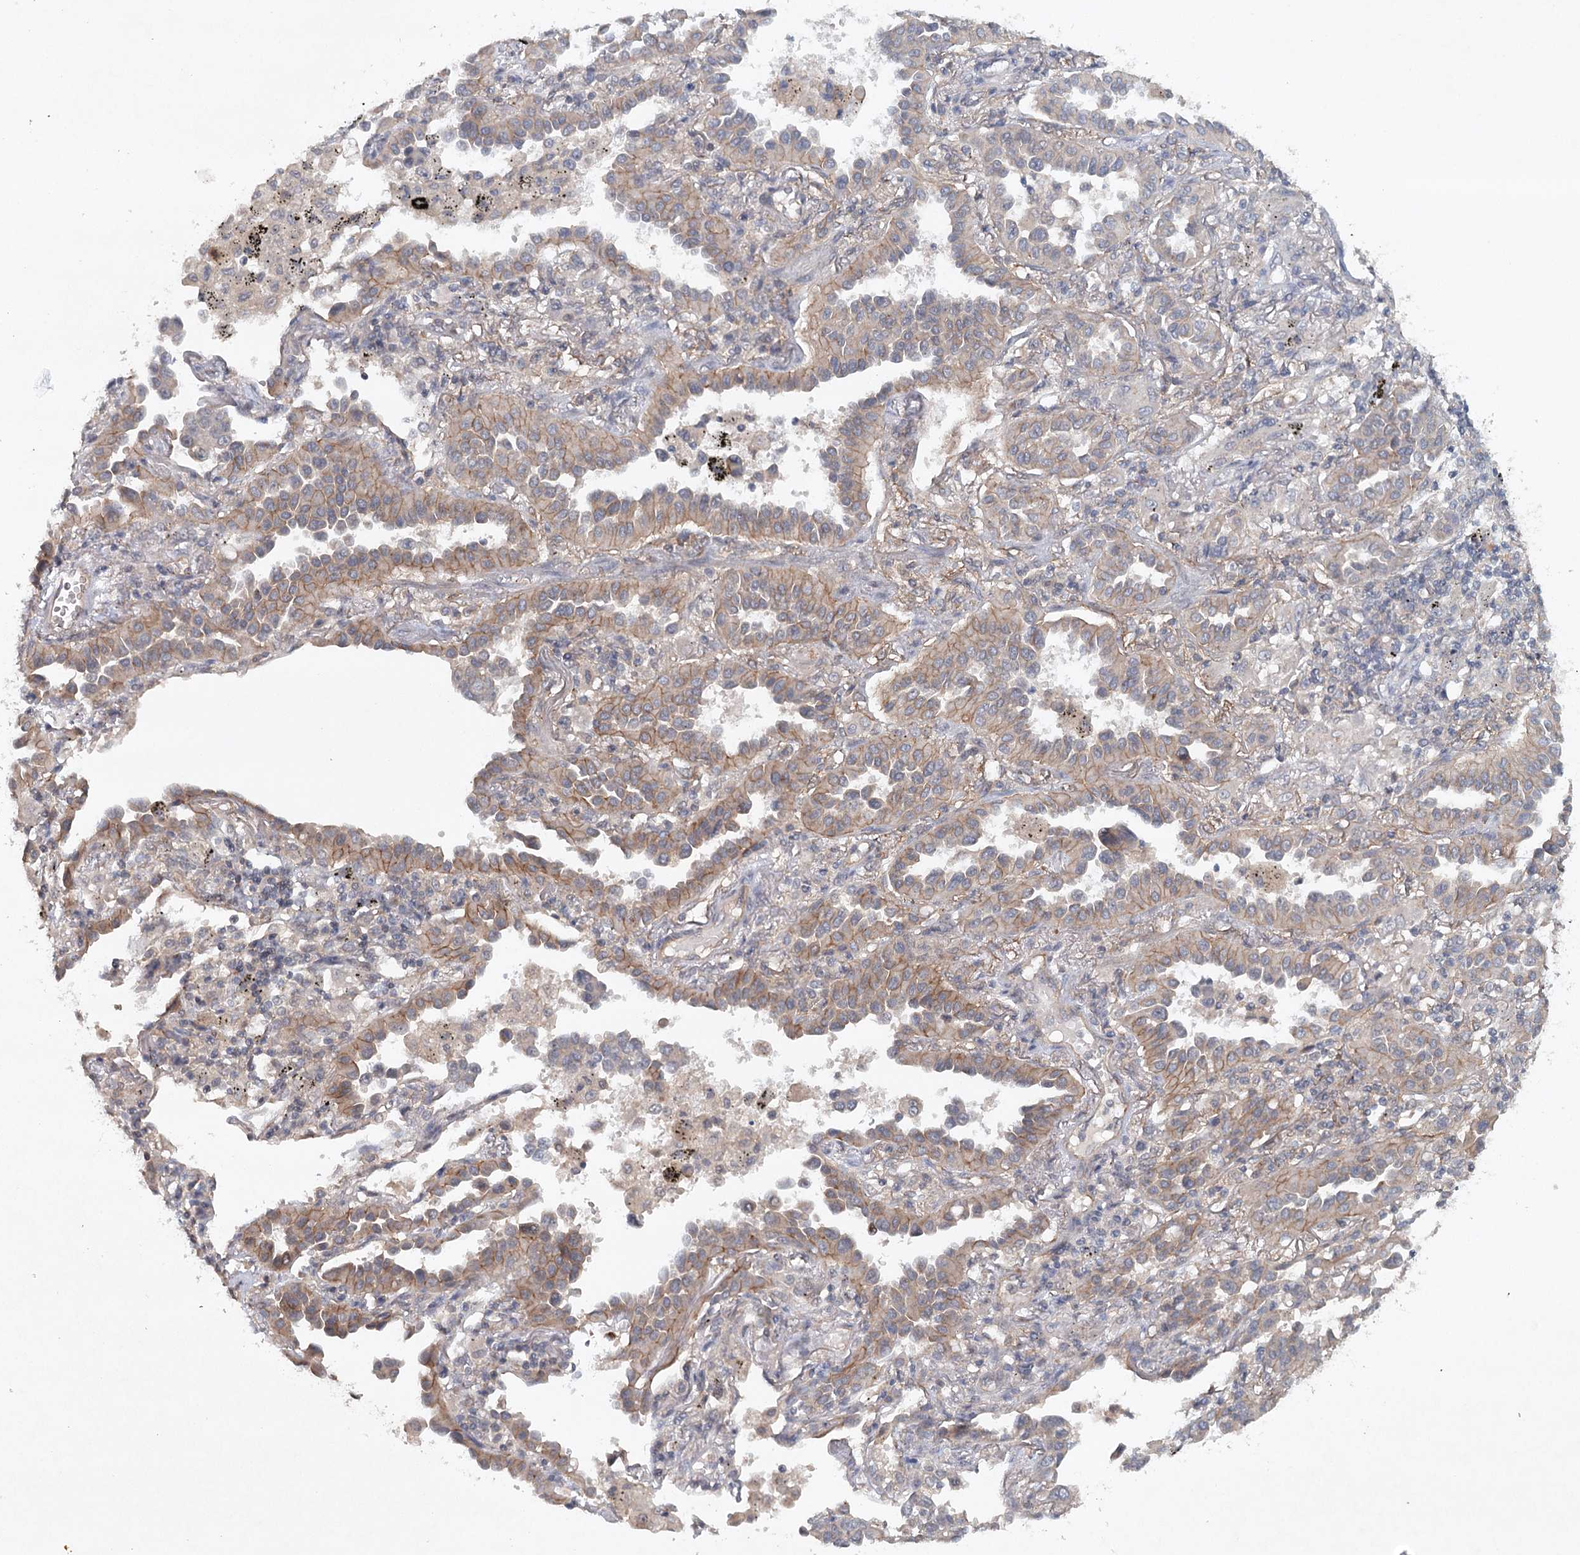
{"staining": {"intensity": "moderate", "quantity": "25%-75%", "location": "cytoplasmic/membranous"}, "tissue": "lung cancer", "cell_type": "Tumor cells", "image_type": "cancer", "snomed": [{"axis": "morphology", "description": "Normal tissue, NOS"}, {"axis": "morphology", "description": "Adenocarcinoma, NOS"}, {"axis": "topography", "description": "Lung"}], "caption": "Immunohistochemical staining of lung adenocarcinoma displays moderate cytoplasmic/membranous protein positivity in approximately 25%-75% of tumor cells.", "gene": "SYNPO", "patient": {"sex": "male", "age": 59}}